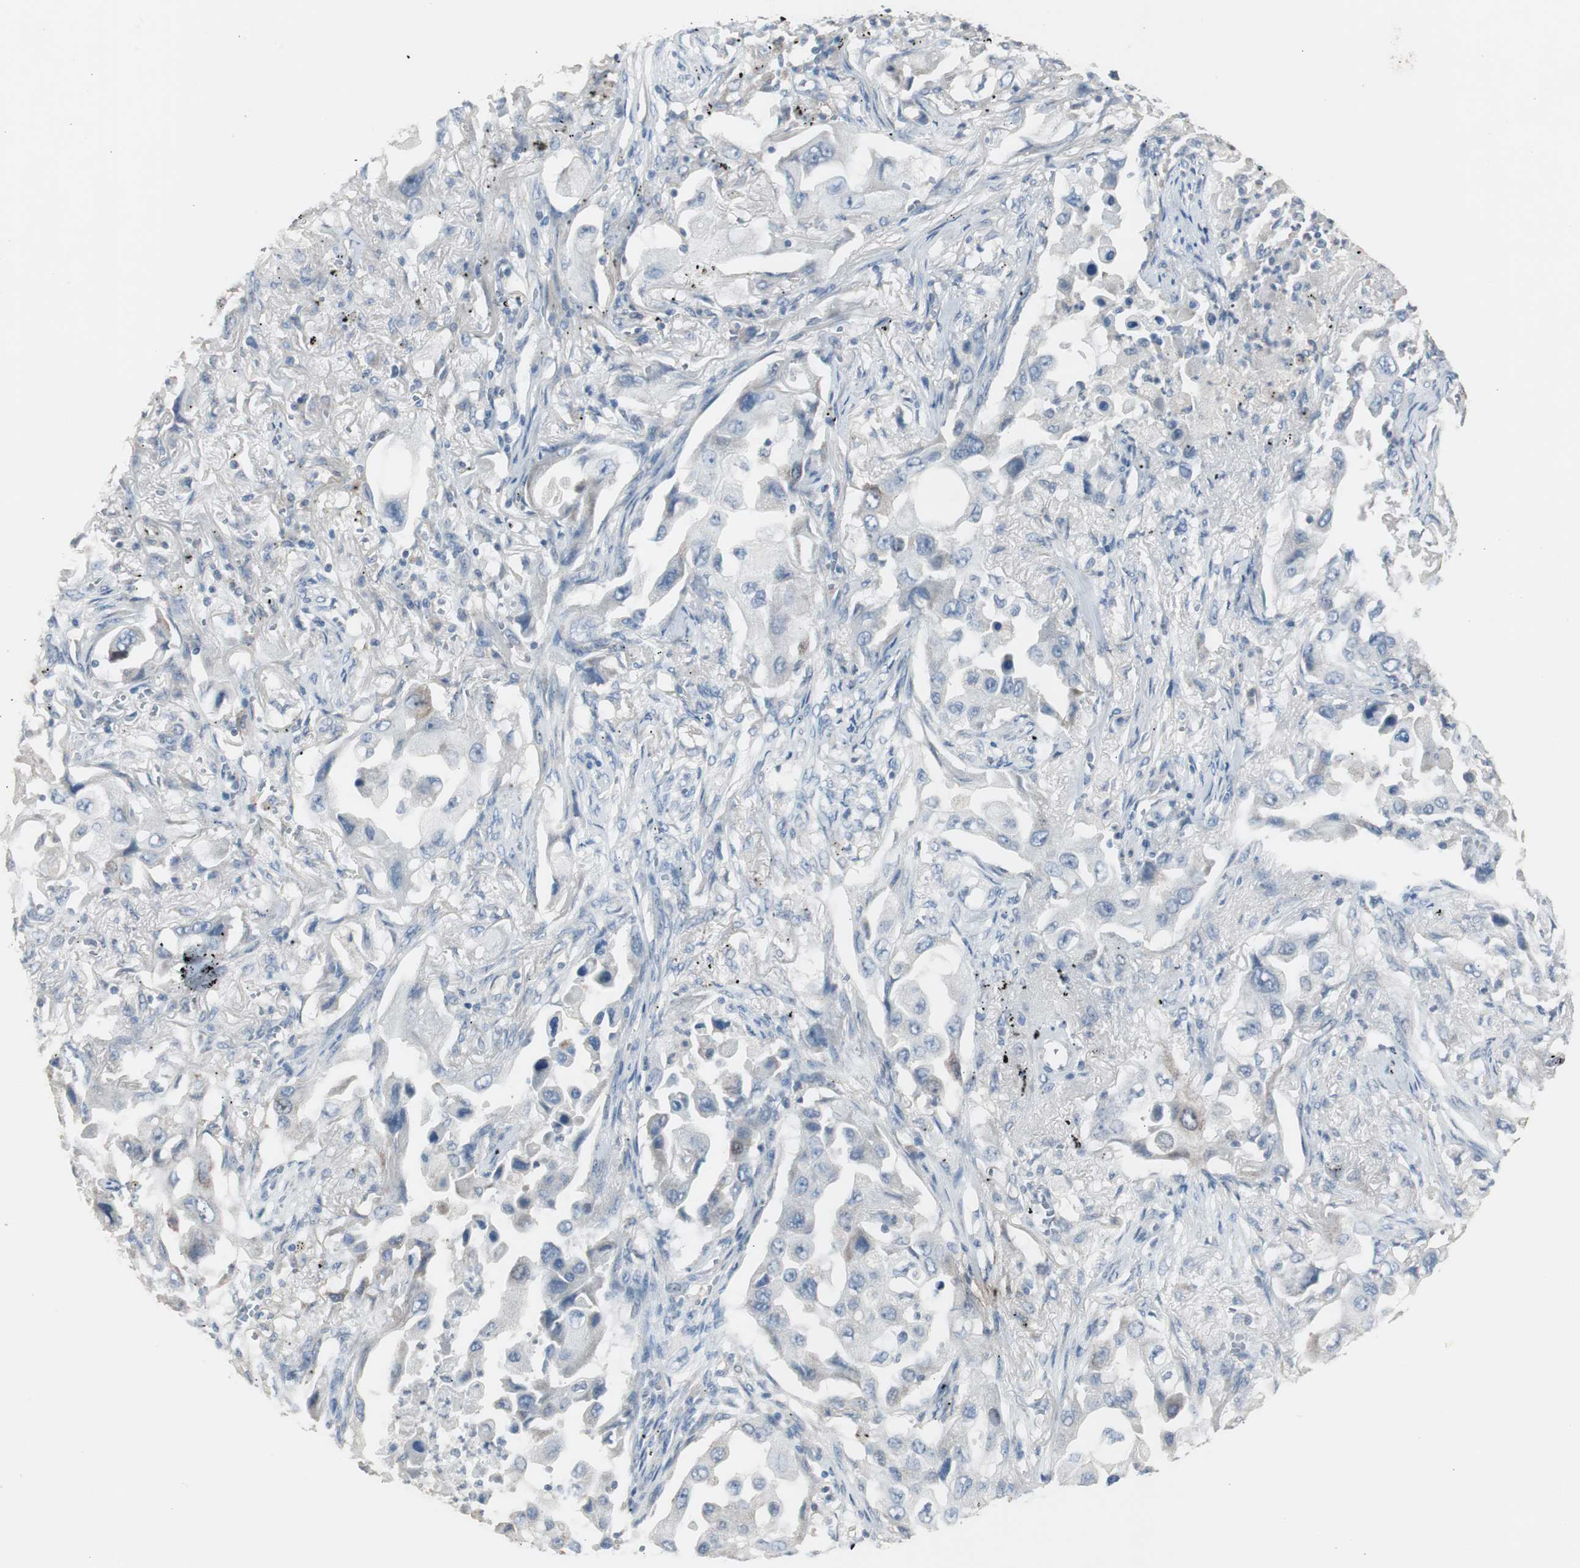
{"staining": {"intensity": "weak", "quantity": "<25%", "location": "cytoplasmic/membranous"}, "tissue": "lung cancer", "cell_type": "Tumor cells", "image_type": "cancer", "snomed": [{"axis": "morphology", "description": "Adenocarcinoma, NOS"}, {"axis": "topography", "description": "Lung"}], "caption": "Immunohistochemistry (IHC) photomicrograph of neoplastic tissue: lung cancer (adenocarcinoma) stained with DAB (3,3'-diaminobenzidine) exhibits no significant protein staining in tumor cells. Nuclei are stained in blue.", "gene": "TK1", "patient": {"sex": "female", "age": 65}}